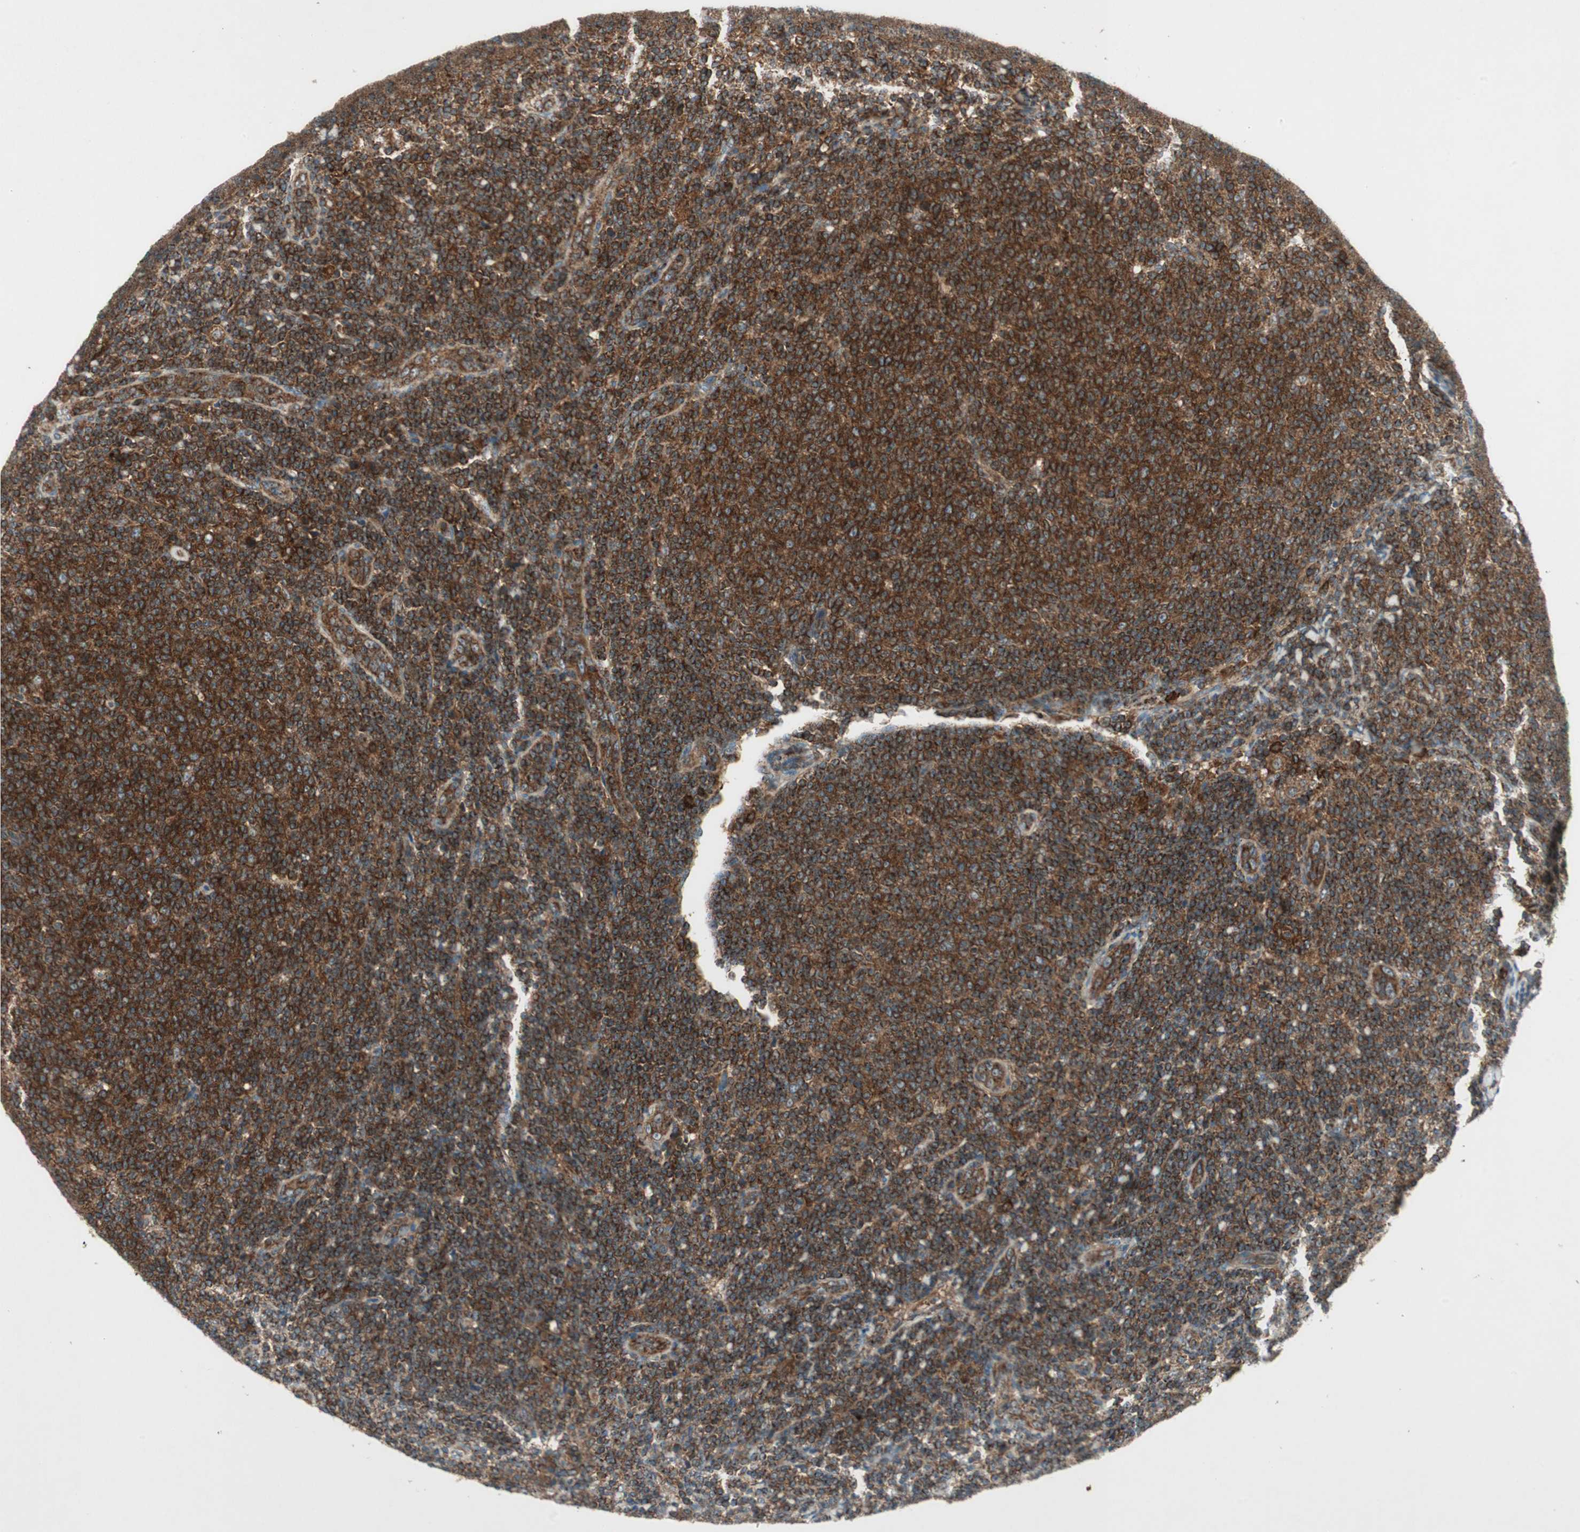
{"staining": {"intensity": "strong", "quantity": ">75%", "location": "cytoplasmic/membranous"}, "tissue": "lymphoma", "cell_type": "Tumor cells", "image_type": "cancer", "snomed": [{"axis": "morphology", "description": "Malignant lymphoma, non-Hodgkin's type, Low grade"}, {"axis": "topography", "description": "Lymph node"}], "caption": "Human malignant lymphoma, non-Hodgkin's type (low-grade) stained with a brown dye shows strong cytoplasmic/membranous positive positivity in approximately >75% of tumor cells.", "gene": "CHADL", "patient": {"sex": "male", "age": 66}}